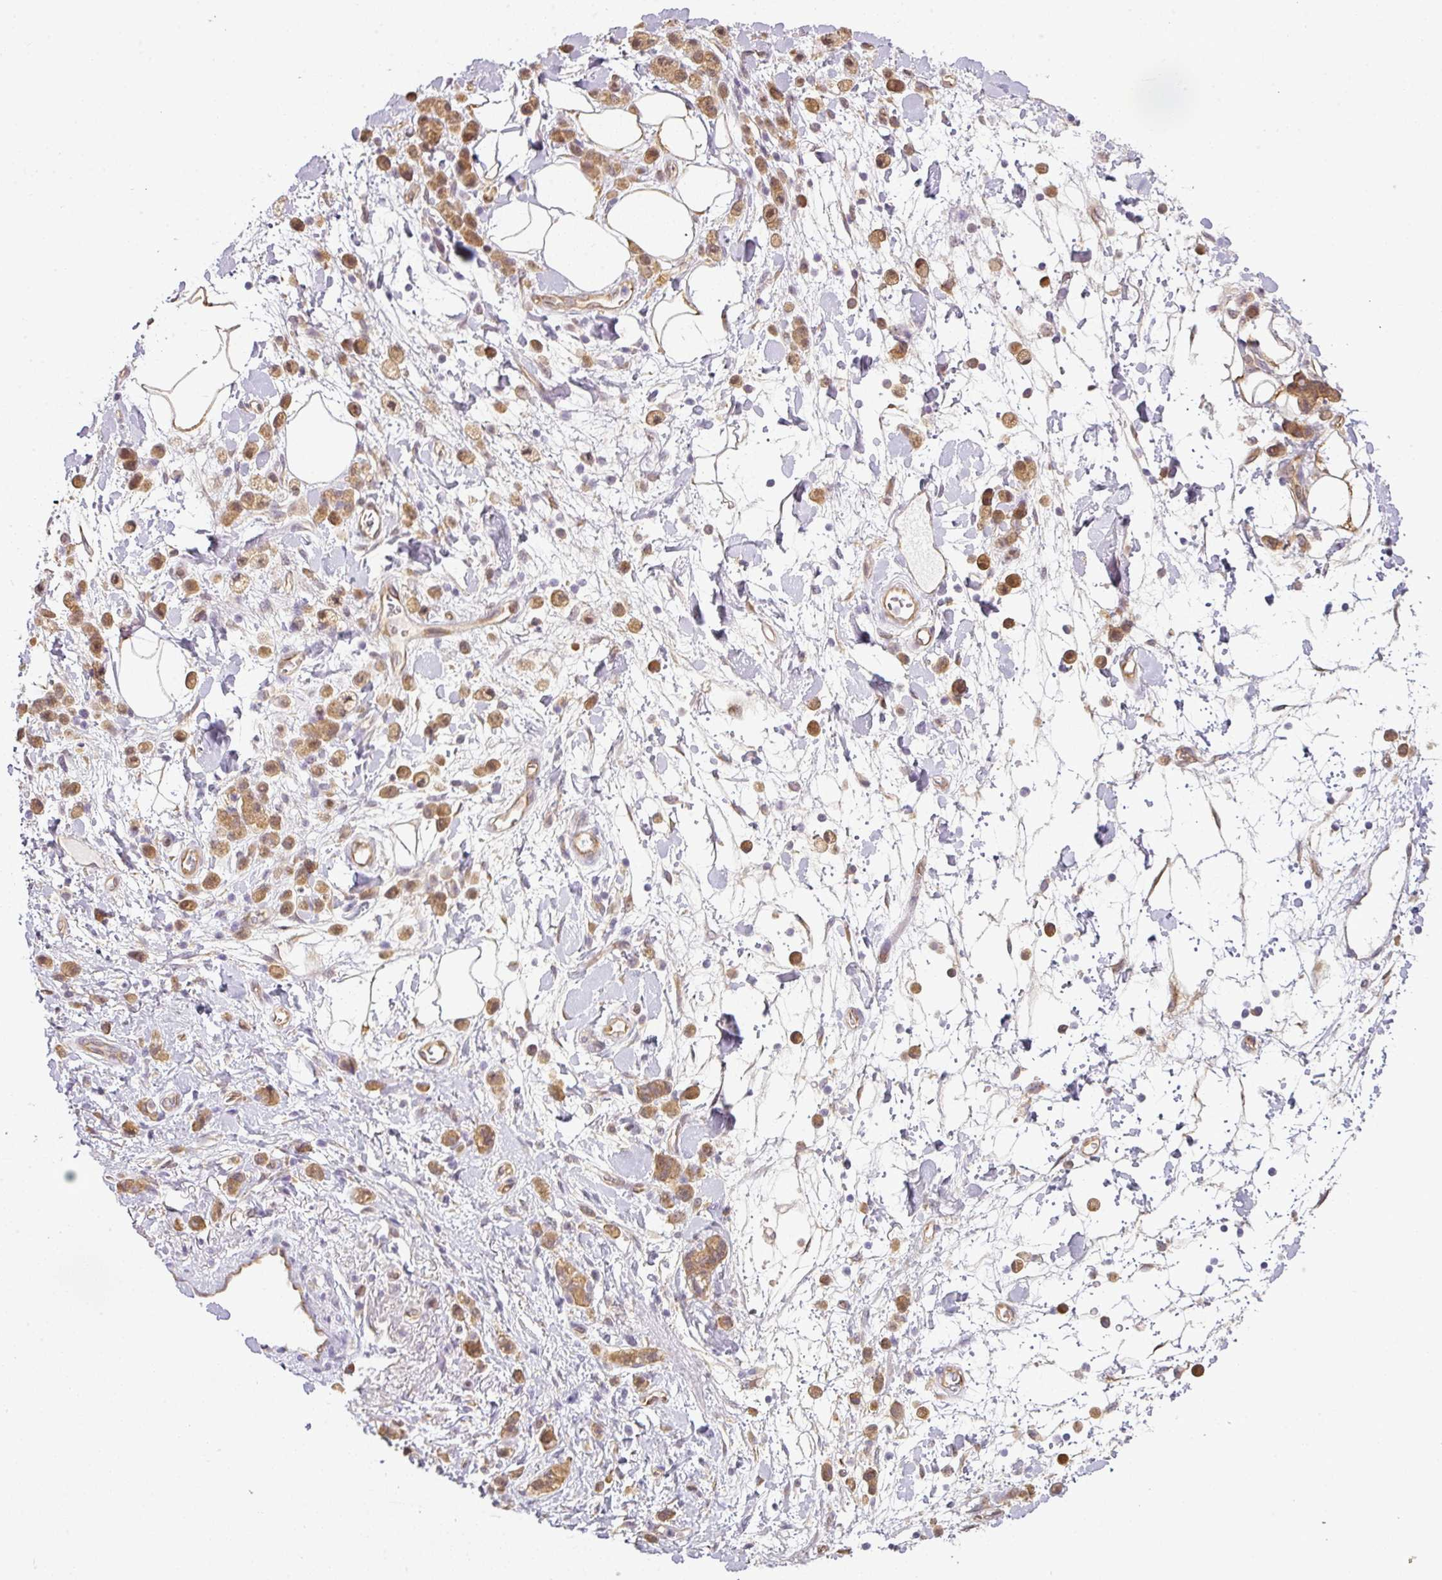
{"staining": {"intensity": "moderate", "quantity": ">75%", "location": "cytoplasmic/membranous"}, "tissue": "stomach cancer", "cell_type": "Tumor cells", "image_type": "cancer", "snomed": [{"axis": "morphology", "description": "Adenocarcinoma, NOS"}, {"axis": "topography", "description": "Stomach"}], "caption": "IHC photomicrograph of neoplastic tissue: human stomach cancer stained using immunohistochemistry displays medium levels of moderate protein expression localized specifically in the cytoplasmic/membranous of tumor cells, appearing as a cytoplasmic/membranous brown color.", "gene": "ANKRD18A", "patient": {"sex": "male", "age": 77}}